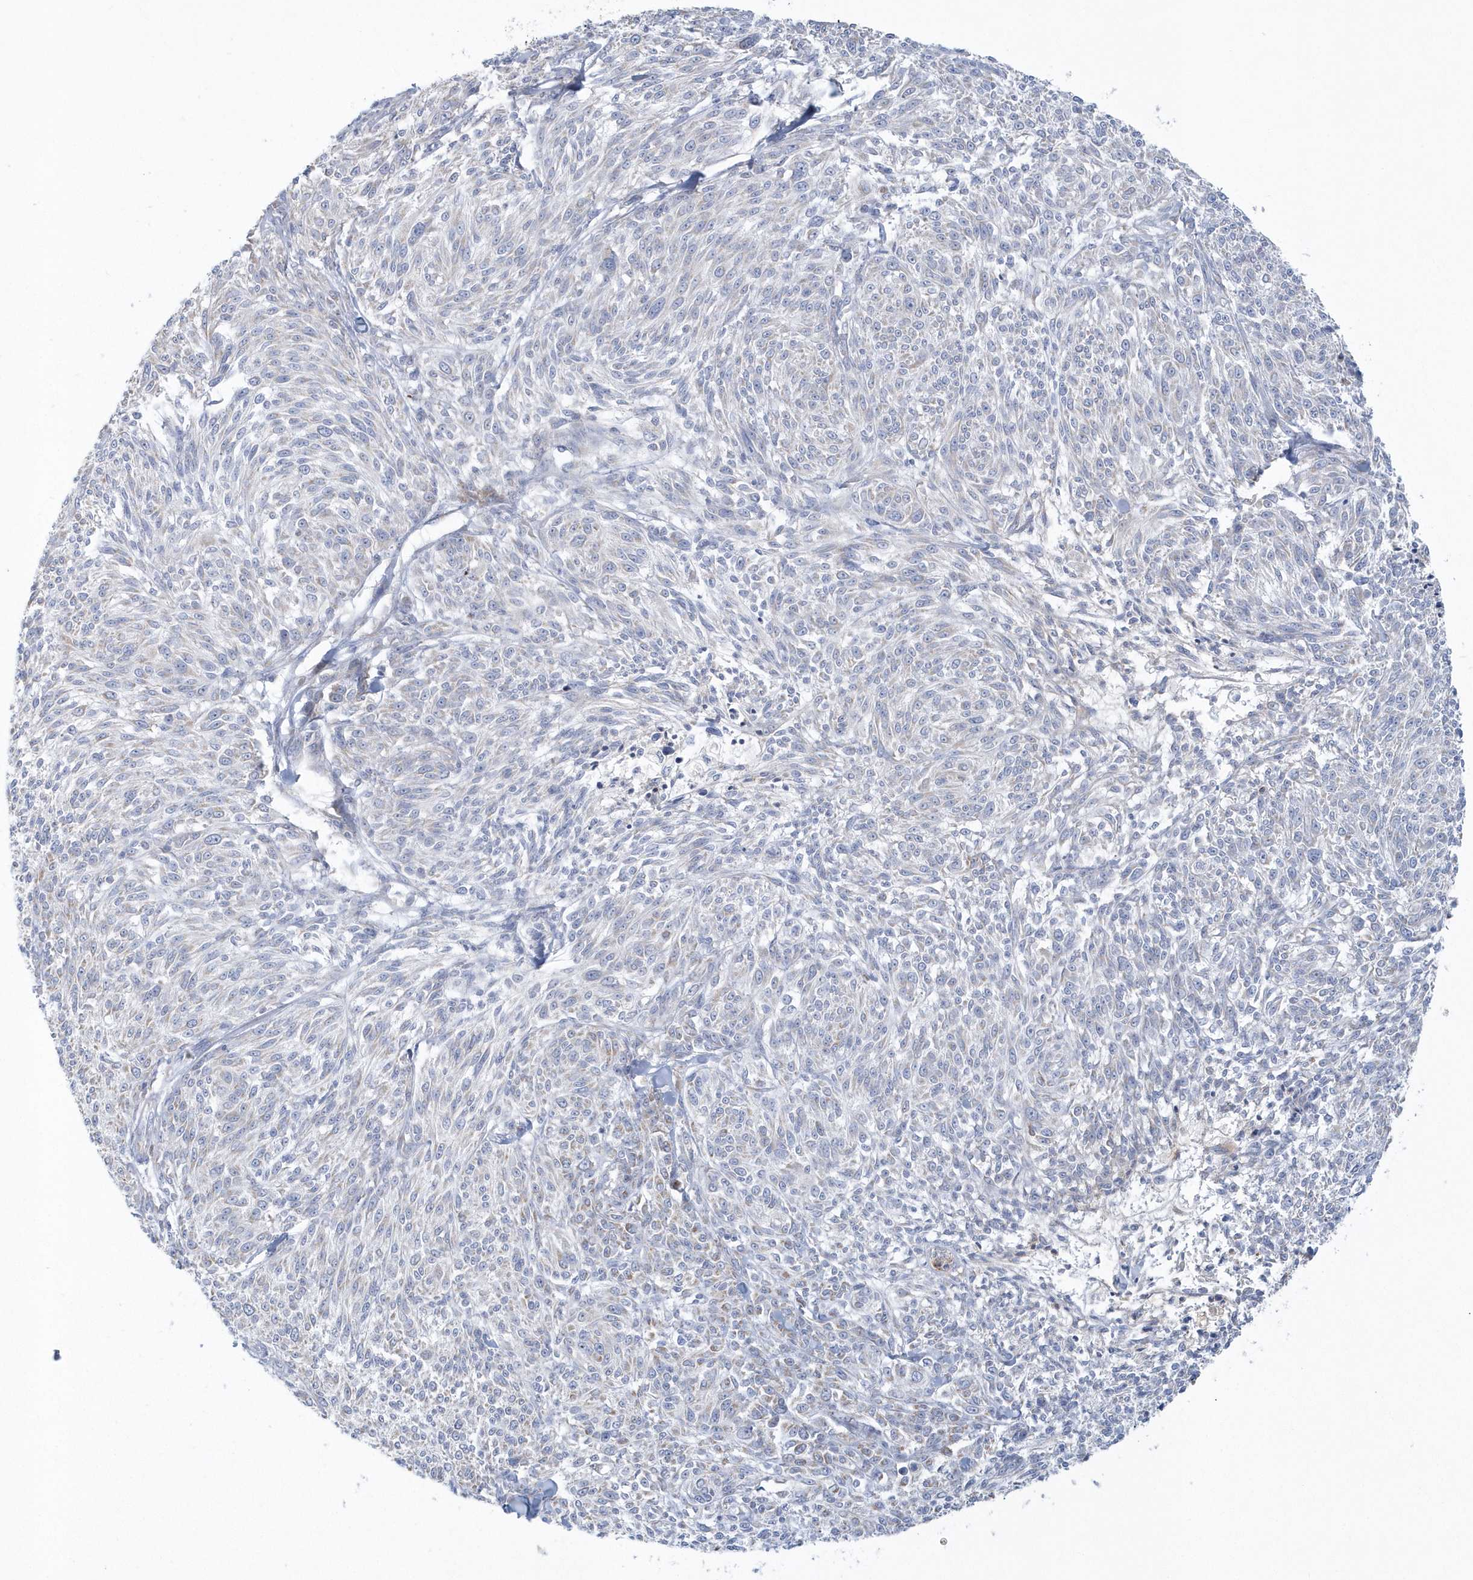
{"staining": {"intensity": "negative", "quantity": "none", "location": "none"}, "tissue": "melanoma", "cell_type": "Tumor cells", "image_type": "cancer", "snomed": [{"axis": "morphology", "description": "Malignant melanoma, NOS"}, {"axis": "topography", "description": "Skin of trunk"}], "caption": "High power microscopy histopathology image of an immunohistochemistry micrograph of malignant melanoma, revealing no significant expression in tumor cells.", "gene": "SPATA18", "patient": {"sex": "male", "age": 71}}